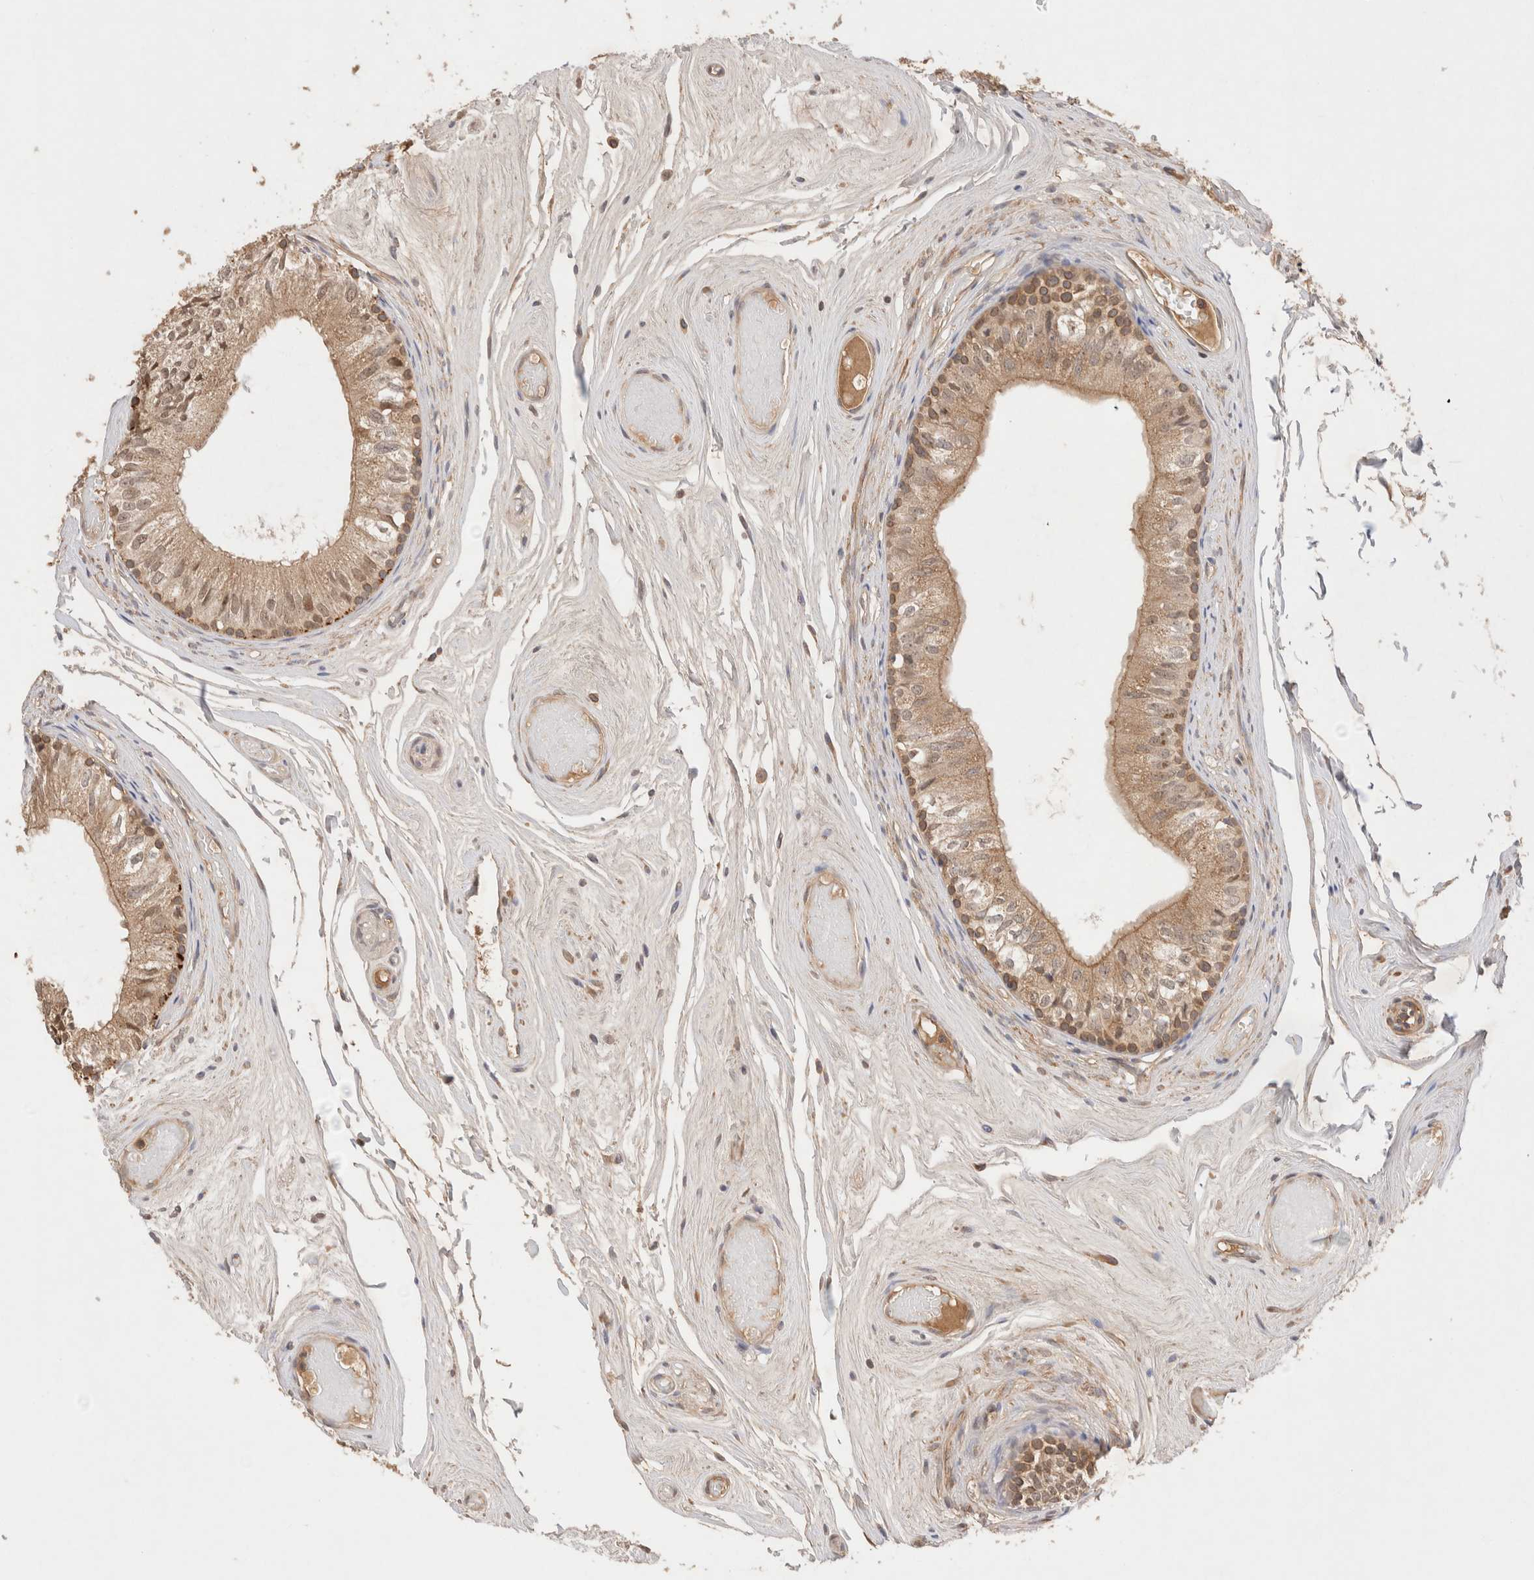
{"staining": {"intensity": "moderate", "quantity": ">75%", "location": "cytoplasmic/membranous"}, "tissue": "epididymis", "cell_type": "Glandular cells", "image_type": "normal", "snomed": [{"axis": "morphology", "description": "Normal tissue, NOS"}, {"axis": "topography", "description": "Epididymis"}], "caption": "This image exhibits IHC staining of normal epididymis, with medium moderate cytoplasmic/membranous staining in approximately >75% of glandular cells.", "gene": "CARNMT1", "patient": {"sex": "male", "age": 79}}